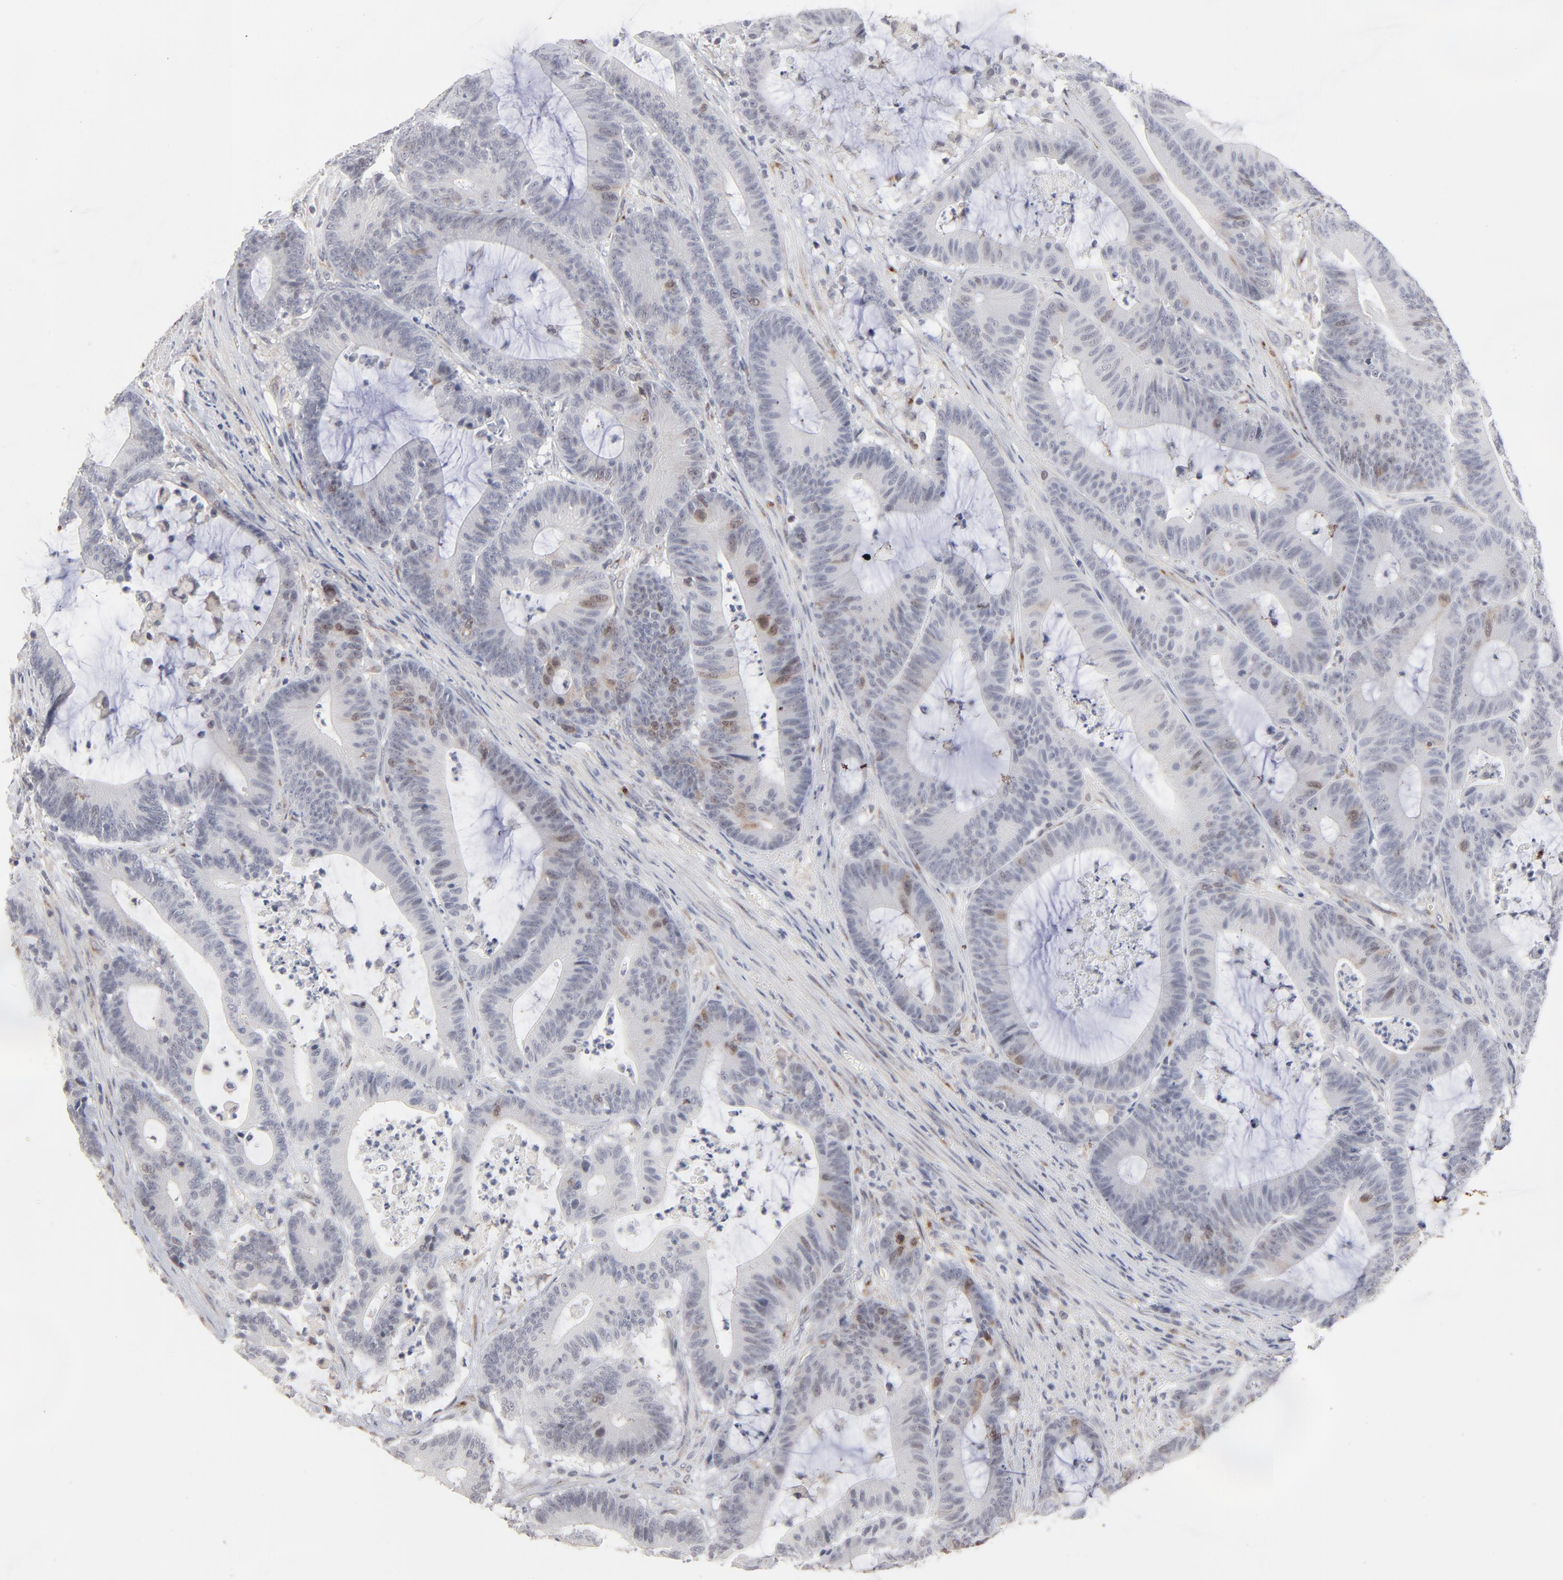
{"staining": {"intensity": "weak", "quantity": "<25%", "location": "cytoplasmic/membranous,nuclear"}, "tissue": "colorectal cancer", "cell_type": "Tumor cells", "image_type": "cancer", "snomed": [{"axis": "morphology", "description": "Adenocarcinoma, NOS"}, {"axis": "topography", "description": "Colon"}], "caption": "IHC micrograph of colorectal cancer stained for a protein (brown), which demonstrates no expression in tumor cells.", "gene": "AURKA", "patient": {"sex": "female", "age": 84}}